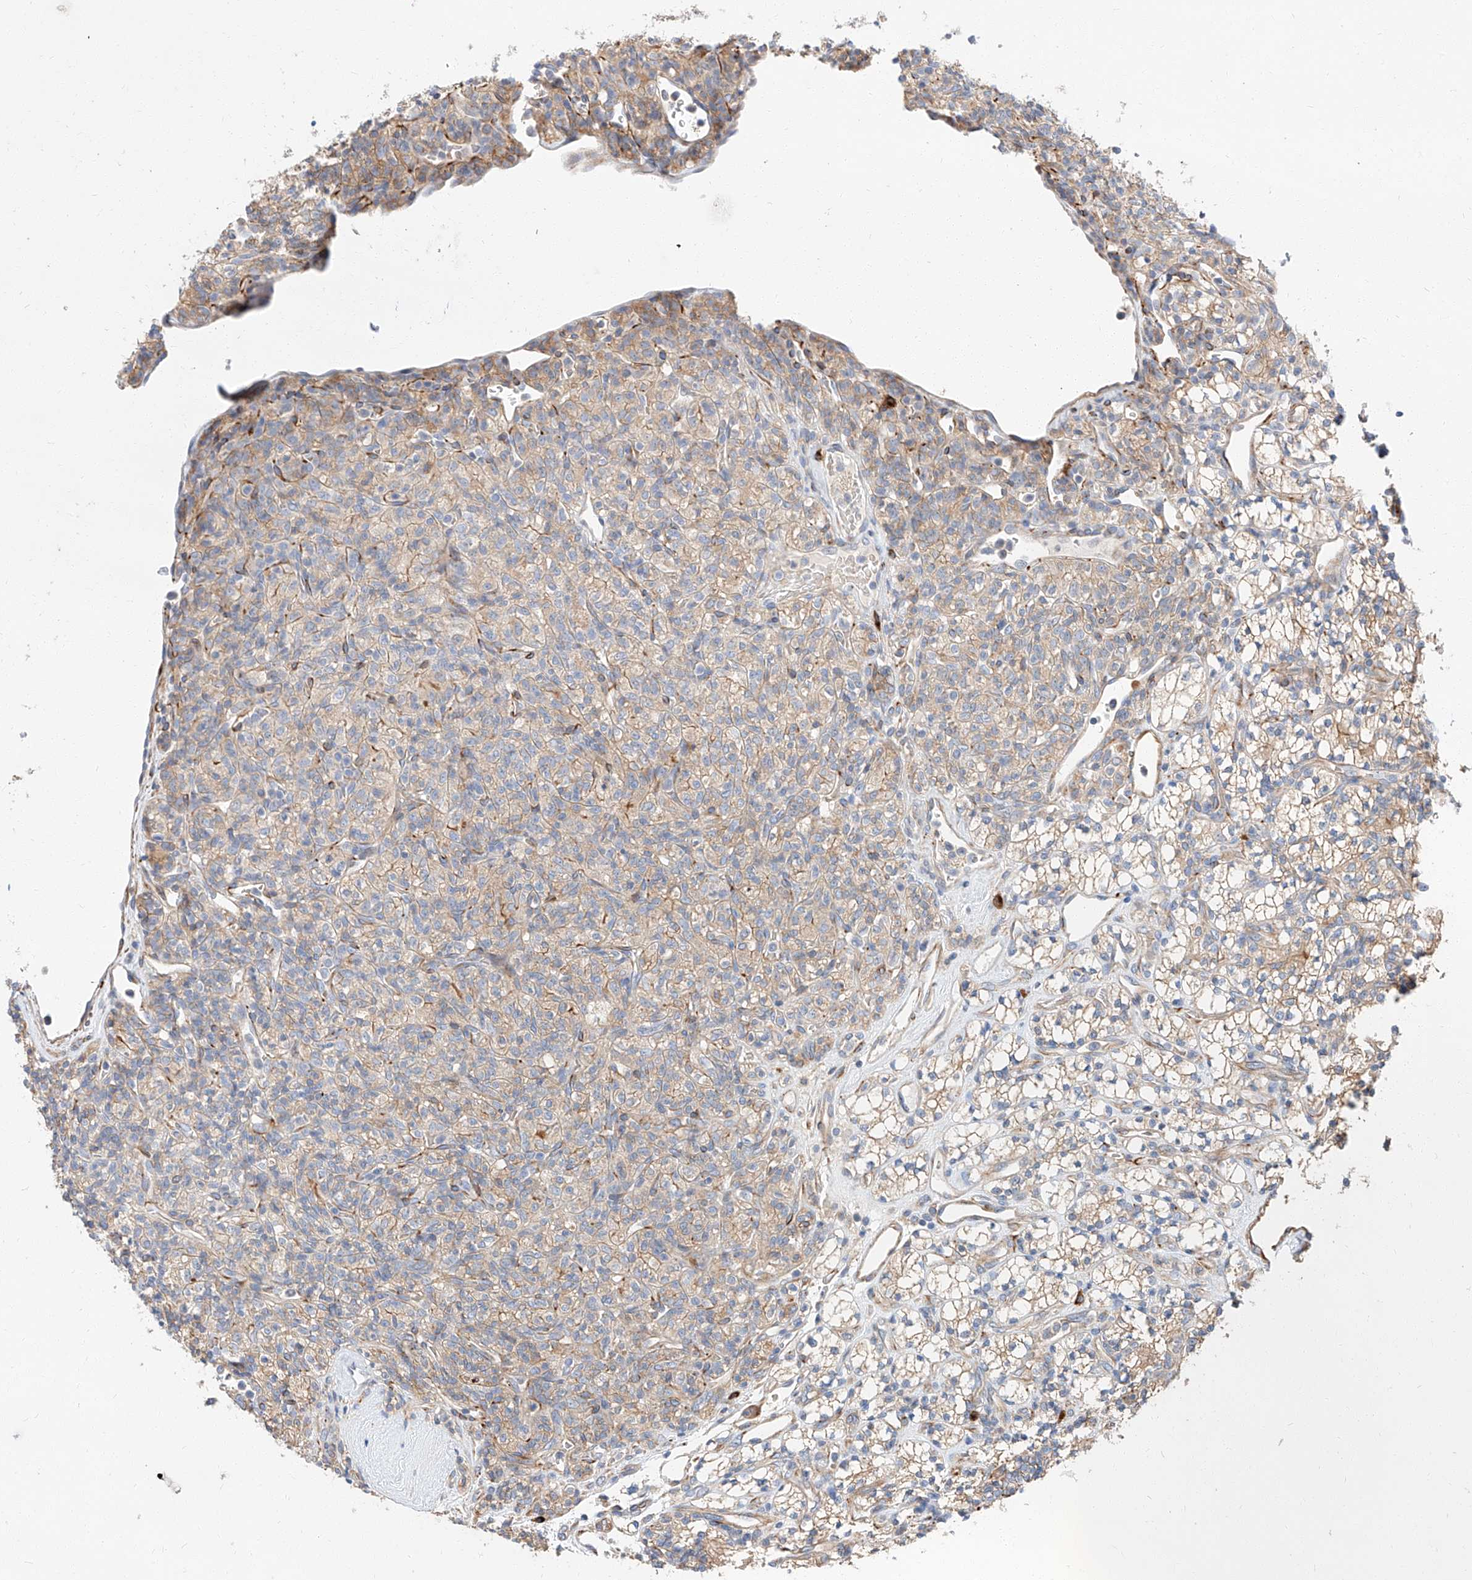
{"staining": {"intensity": "weak", "quantity": "25%-75%", "location": "cytoplasmic/membranous"}, "tissue": "renal cancer", "cell_type": "Tumor cells", "image_type": "cancer", "snomed": [{"axis": "morphology", "description": "Adenocarcinoma, NOS"}, {"axis": "topography", "description": "Kidney"}], "caption": "Renal adenocarcinoma stained for a protein (brown) reveals weak cytoplasmic/membranous positive expression in approximately 25%-75% of tumor cells.", "gene": "GLMN", "patient": {"sex": "male", "age": 77}}